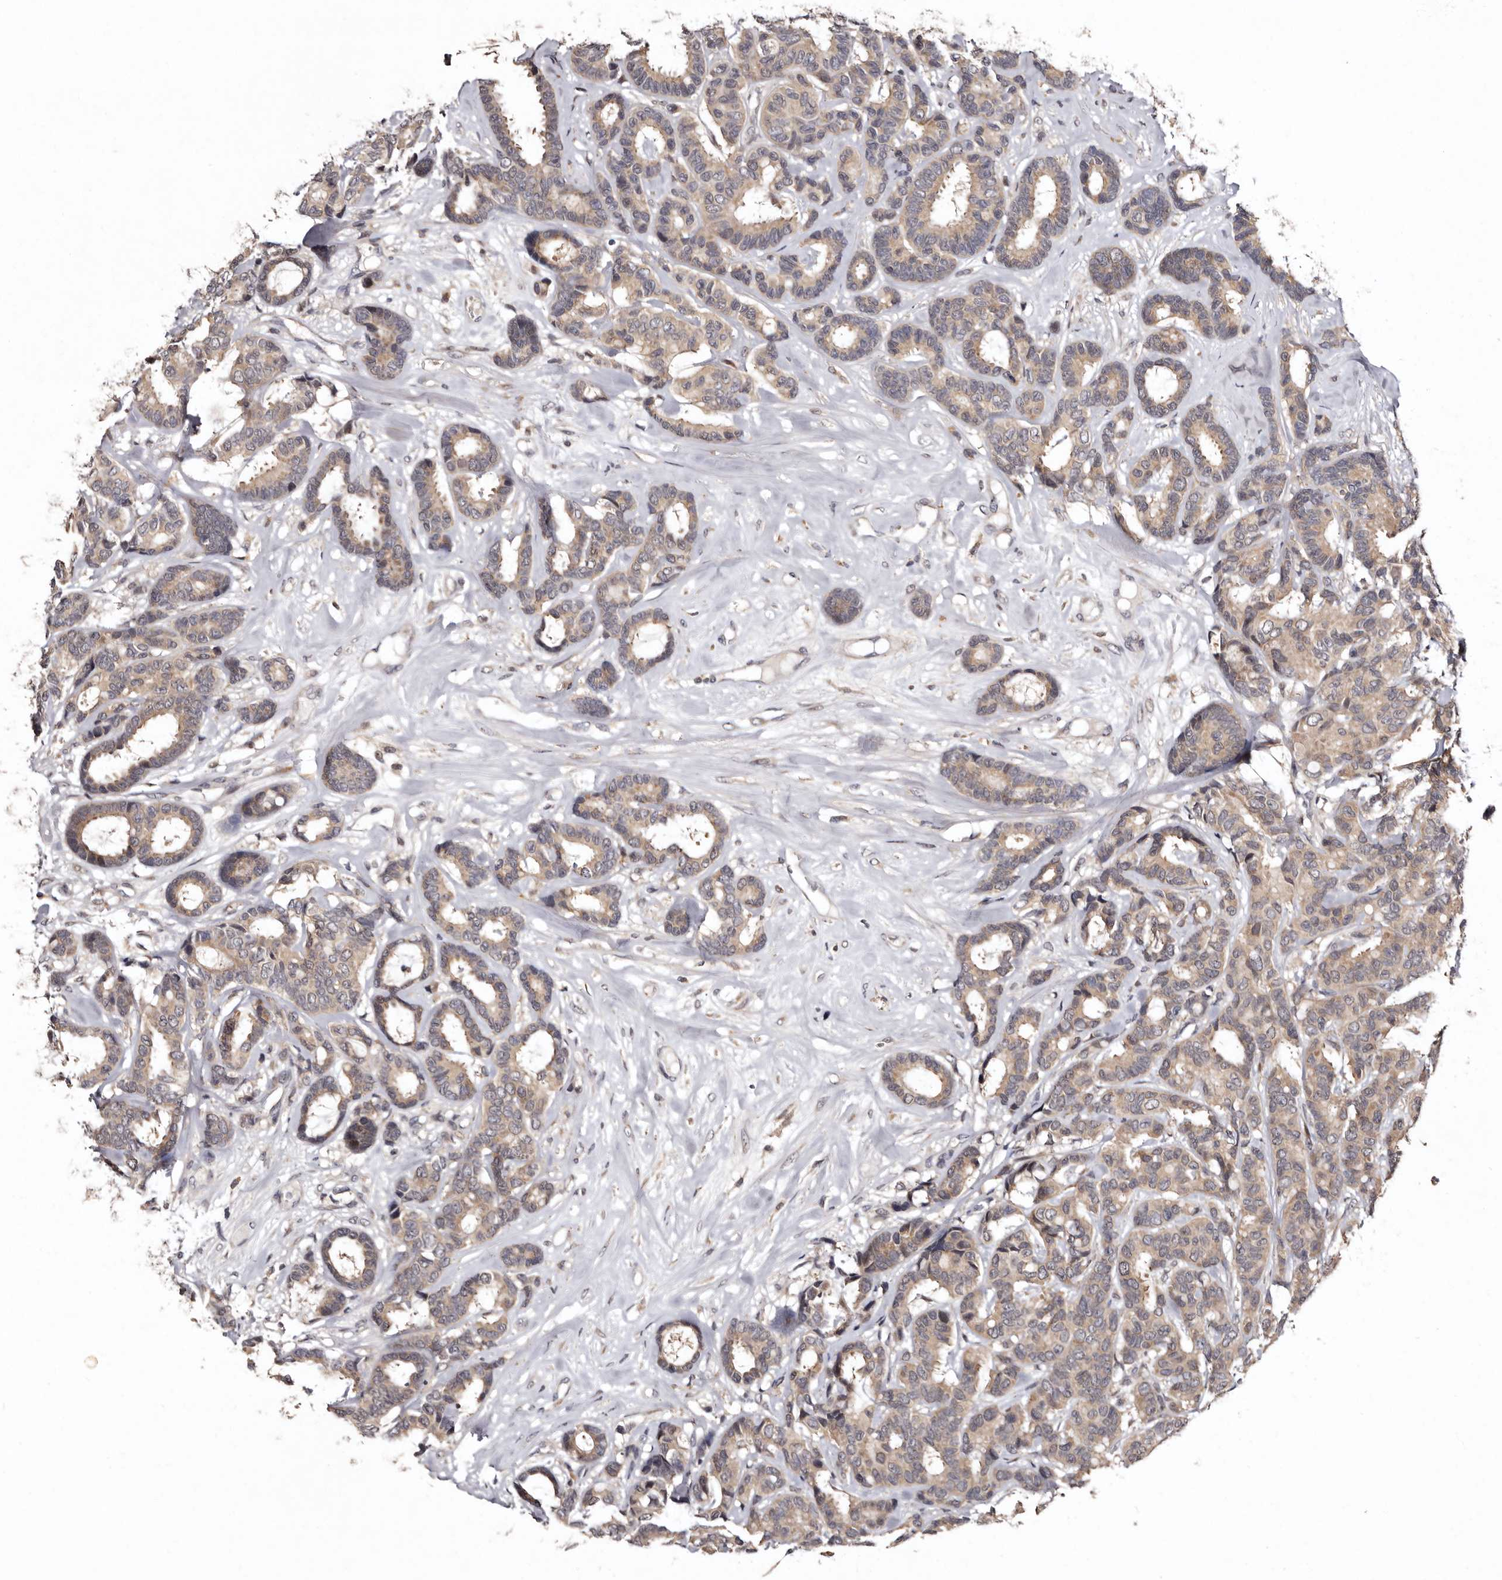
{"staining": {"intensity": "weak", "quantity": ">75%", "location": "cytoplasmic/membranous"}, "tissue": "breast cancer", "cell_type": "Tumor cells", "image_type": "cancer", "snomed": [{"axis": "morphology", "description": "Duct carcinoma"}, {"axis": "topography", "description": "Breast"}], "caption": "Protein expression analysis of breast infiltrating ductal carcinoma exhibits weak cytoplasmic/membranous positivity in approximately >75% of tumor cells. The staining is performed using DAB (3,3'-diaminobenzidine) brown chromogen to label protein expression. The nuclei are counter-stained blue using hematoxylin.", "gene": "FAM91A1", "patient": {"sex": "female", "age": 87}}